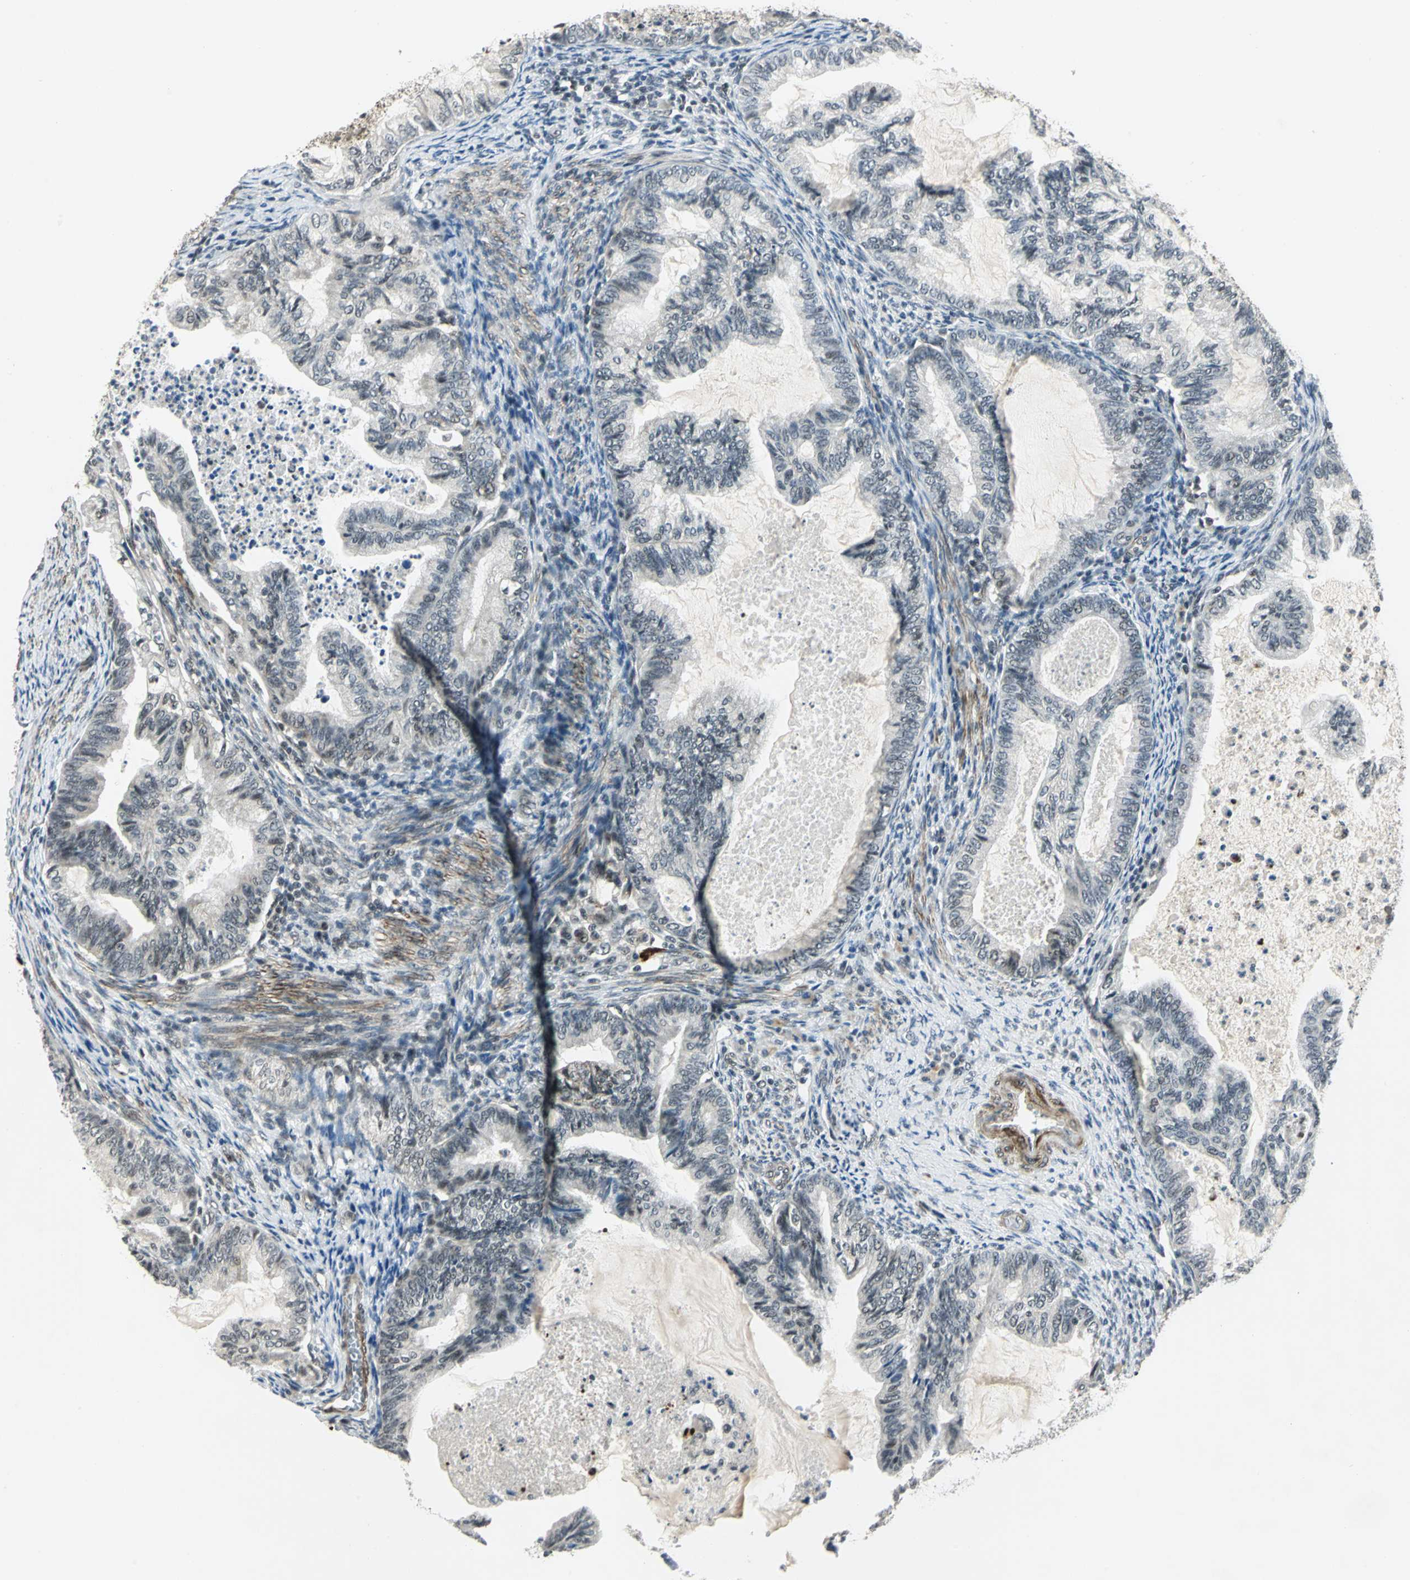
{"staining": {"intensity": "weak", "quantity": "<25%", "location": "cytoplasmic/membranous,nuclear"}, "tissue": "cervical cancer", "cell_type": "Tumor cells", "image_type": "cancer", "snomed": [{"axis": "morphology", "description": "Normal tissue, NOS"}, {"axis": "morphology", "description": "Adenocarcinoma, NOS"}, {"axis": "topography", "description": "Cervix"}, {"axis": "topography", "description": "Endometrium"}], "caption": "Cervical adenocarcinoma was stained to show a protein in brown. There is no significant expression in tumor cells.", "gene": "MTA1", "patient": {"sex": "female", "age": 86}}